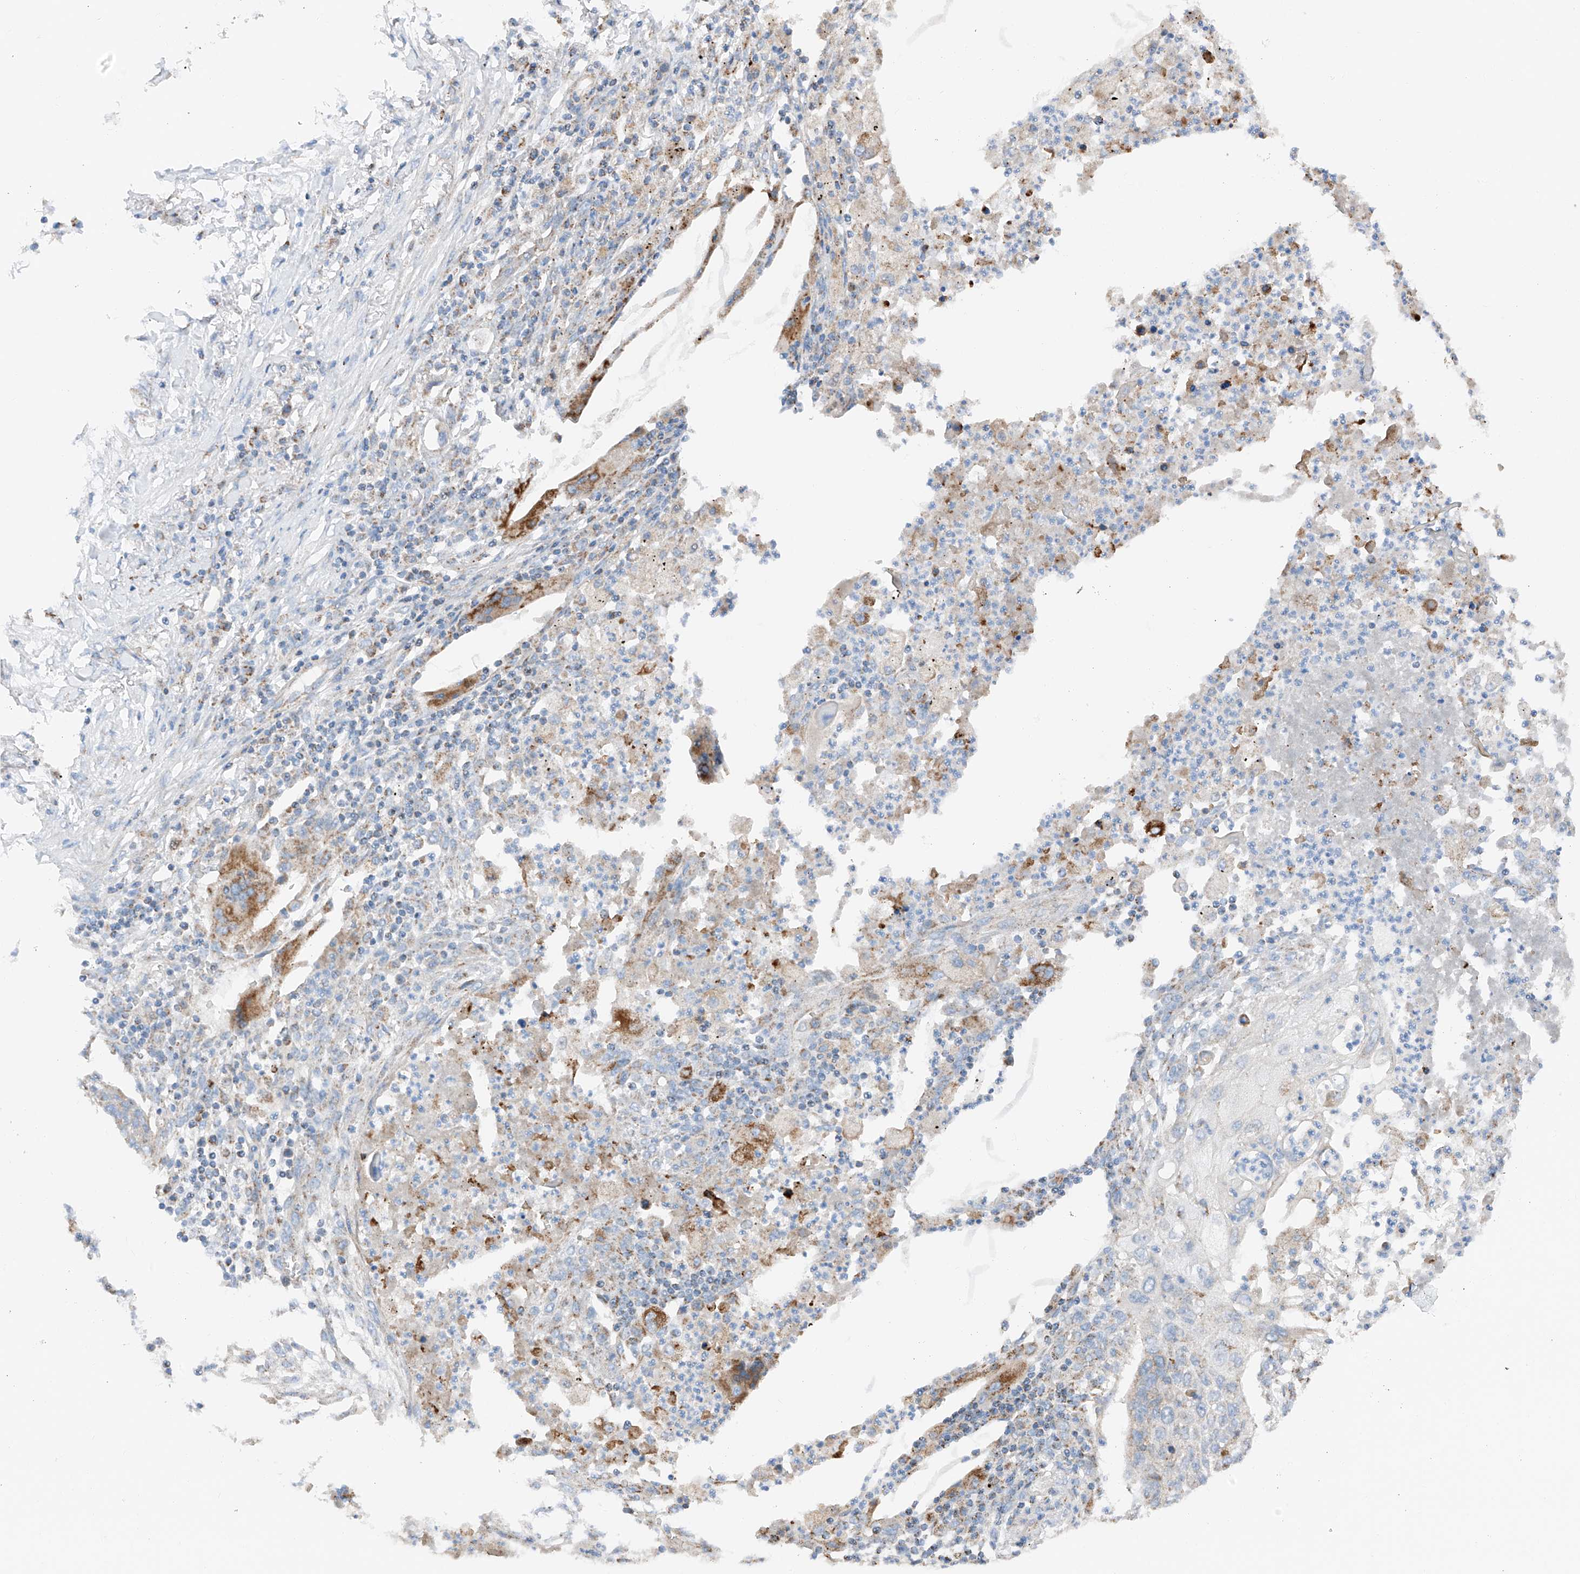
{"staining": {"intensity": "moderate", "quantity": "<25%", "location": "cytoplasmic/membranous"}, "tissue": "lung cancer", "cell_type": "Tumor cells", "image_type": "cancer", "snomed": [{"axis": "morphology", "description": "Squamous cell carcinoma, NOS"}, {"axis": "topography", "description": "Lung"}], "caption": "A low amount of moderate cytoplasmic/membranous positivity is seen in approximately <25% of tumor cells in lung squamous cell carcinoma tissue.", "gene": "MRAP", "patient": {"sex": "female", "age": 63}}